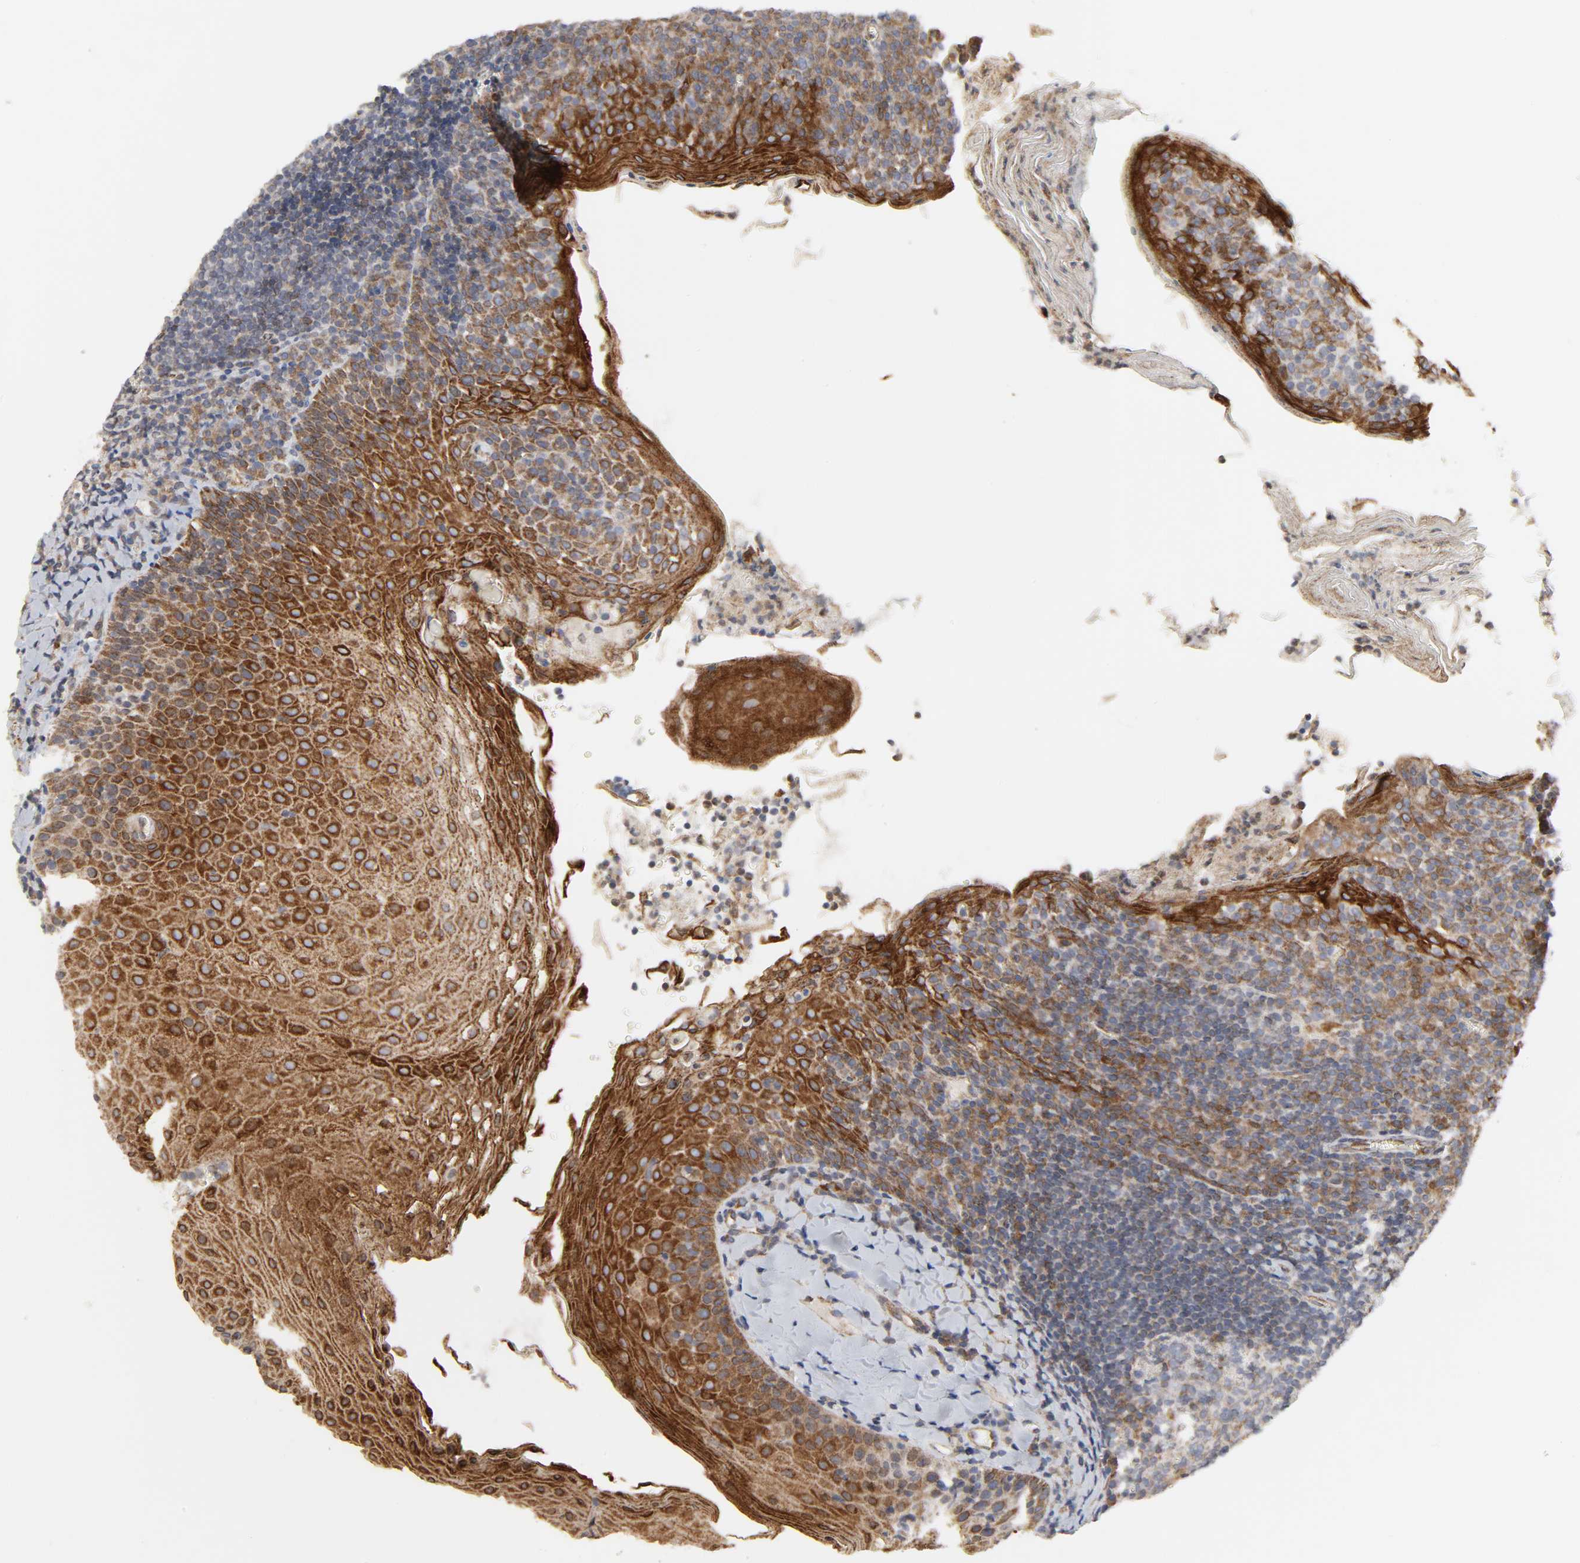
{"staining": {"intensity": "moderate", "quantity": "<25%", "location": "cytoplasmic/membranous"}, "tissue": "tonsil", "cell_type": "Germinal center cells", "image_type": "normal", "snomed": [{"axis": "morphology", "description": "Normal tissue, NOS"}, {"axis": "topography", "description": "Tonsil"}], "caption": "The image shows staining of unremarkable tonsil, revealing moderate cytoplasmic/membranous protein positivity (brown color) within germinal center cells. The protein of interest is stained brown, and the nuclei are stained in blue (DAB IHC with brightfield microscopy, high magnification).", "gene": "POR", "patient": {"sex": "male", "age": 31}}